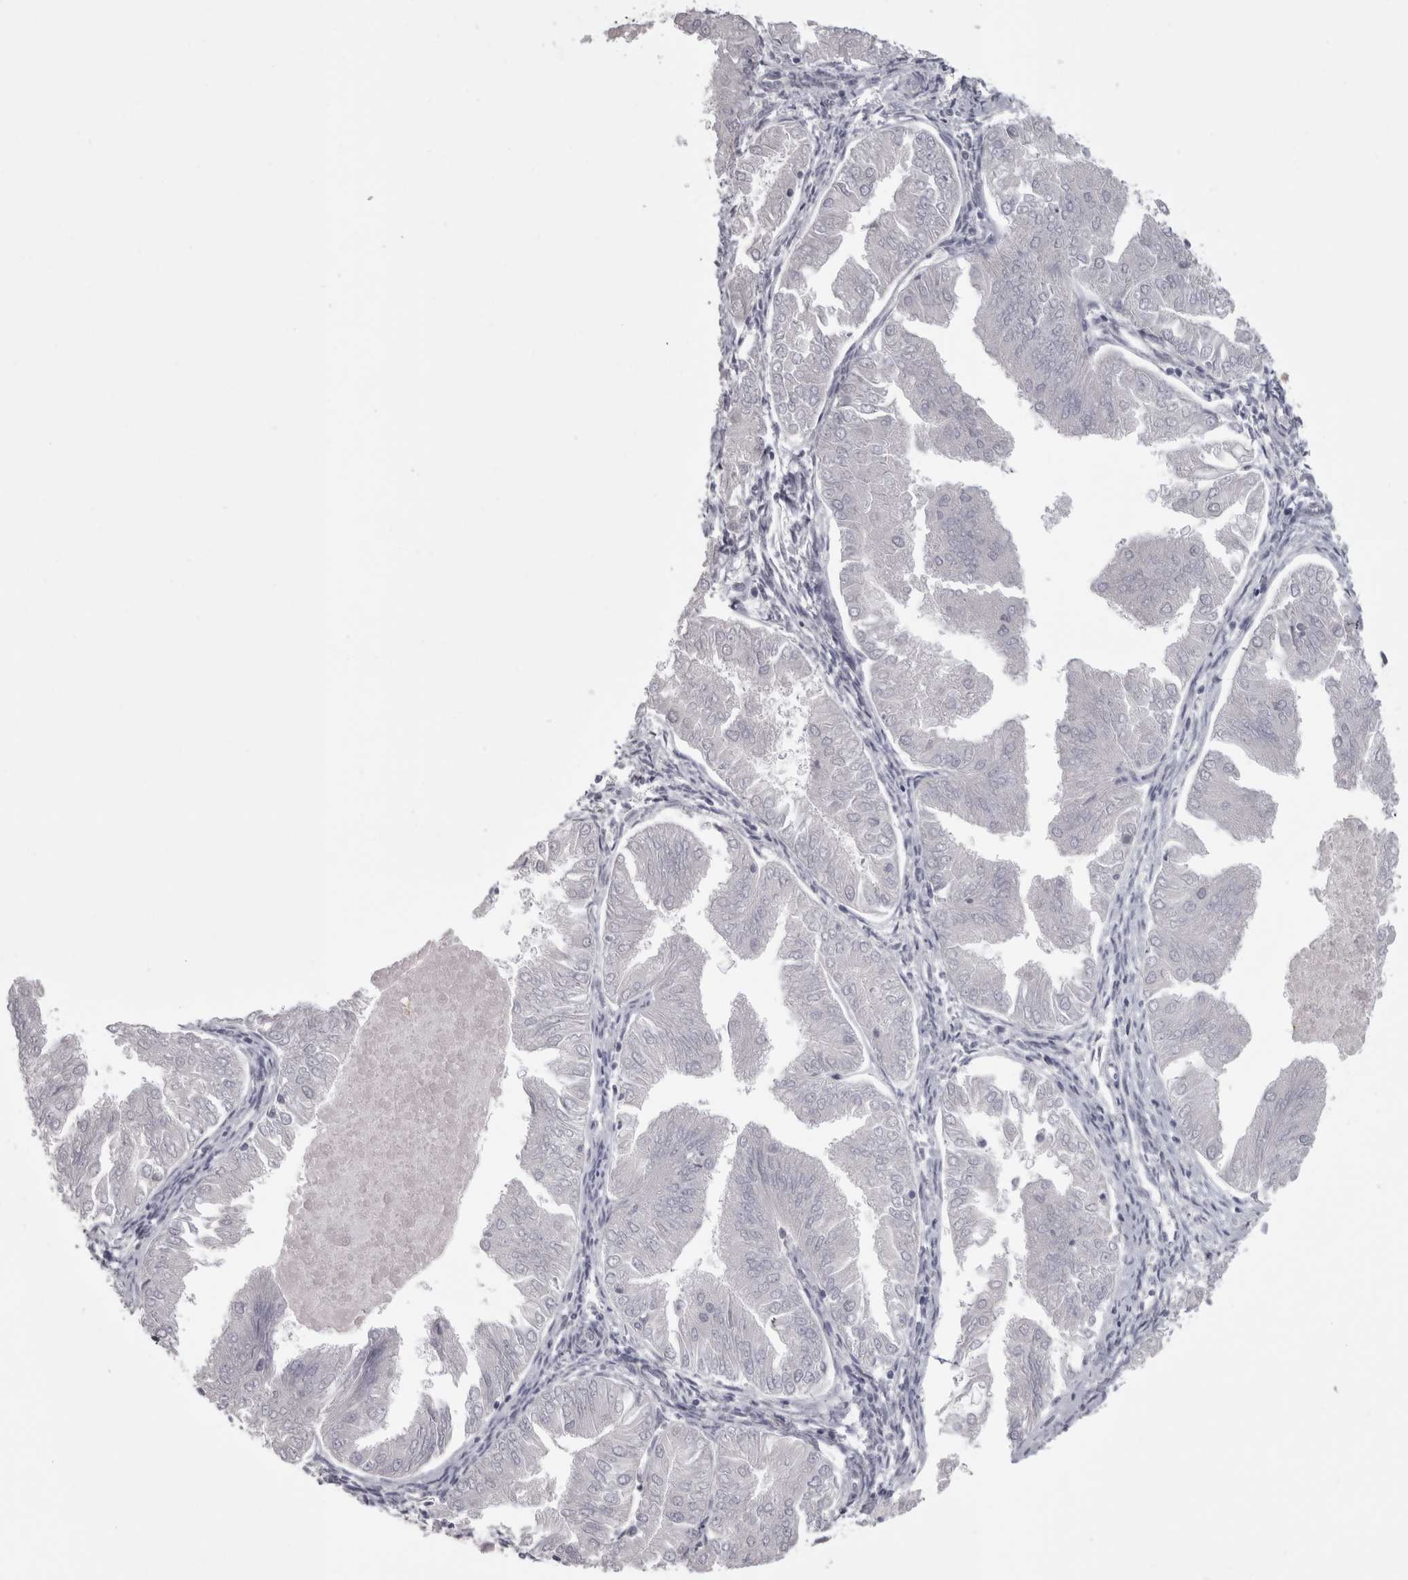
{"staining": {"intensity": "negative", "quantity": "none", "location": "none"}, "tissue": "endometrial cancer", "cell_type": "Tumor cells", "image_type": "cancer", "snomed": [{"axis": "morphology", "description": "Adenocarcinoma, NOS"}, {"axis": "topography", "description": "Endometrium"}], "caption": "There is no significant expression in tumor cells of endometrial adenocarcinoma. (Immunohistochemistry, brightfield microscopy, high magnification).", "gene": "SAA4", "patient": {"sex": "female", "age": 53}}